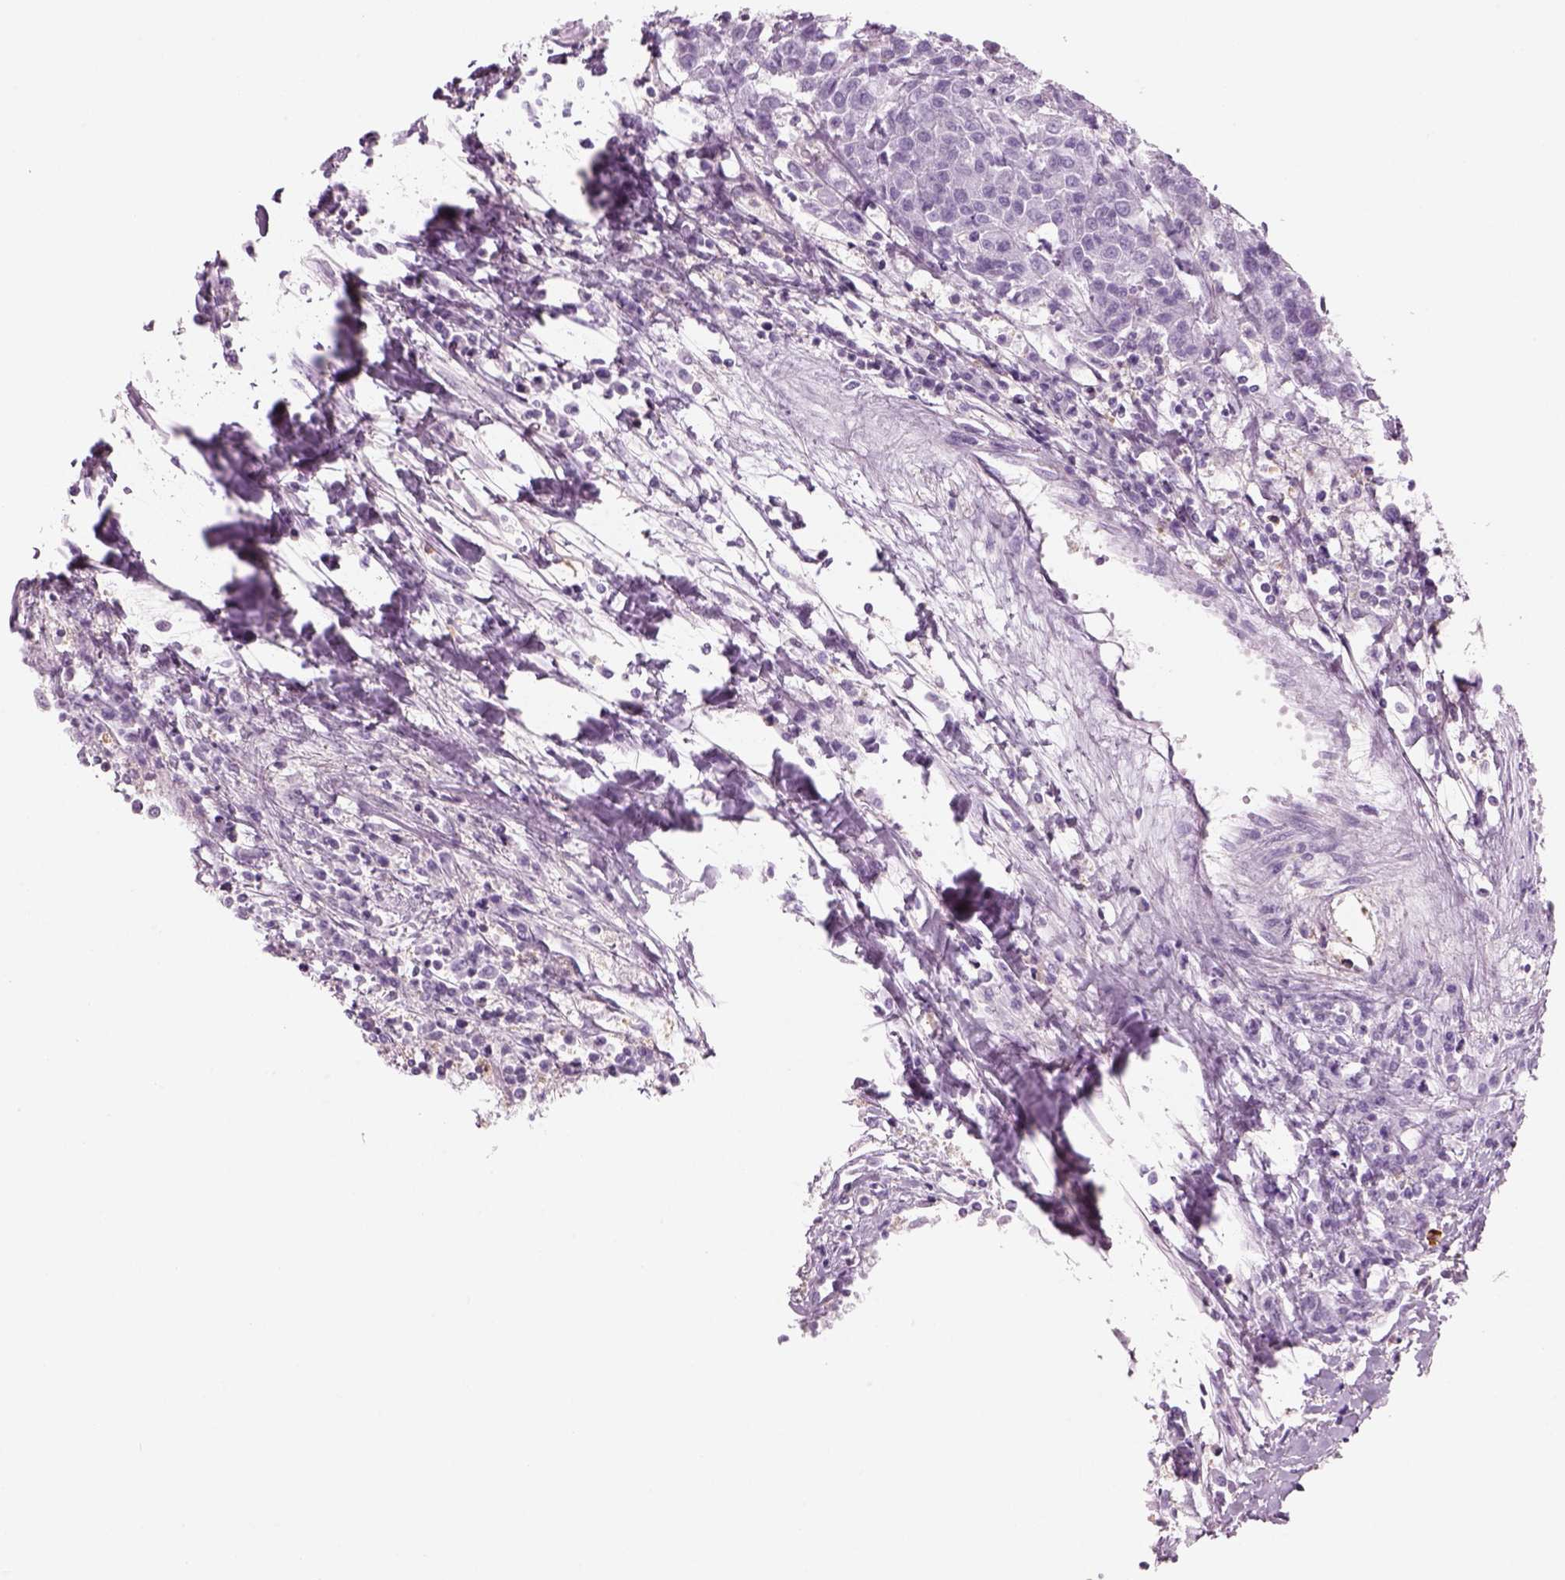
{"staining": {"intensity": "negative", "quantity": "none", "location": "none"}, "tissue": "urothelial cancer", "cell_type": "Tumor cells", "image_type": "cancer", "snomed": [{"axis": "morphology", "description": "Urothelial carcinoma, High grade"}, {"axis": "topography", "description": "Urinary bladder"}], "caption": "Tumor cells are negative for brown protein staining in urothelial cancer. The staining was performed using DAB to visualize the protein expression in brown, while the nuclei were stained in blue with hematoxylin (Magnification: 20x).", "gene": "SLC1A7", "patient": {"sex": "female", "age": 85}}